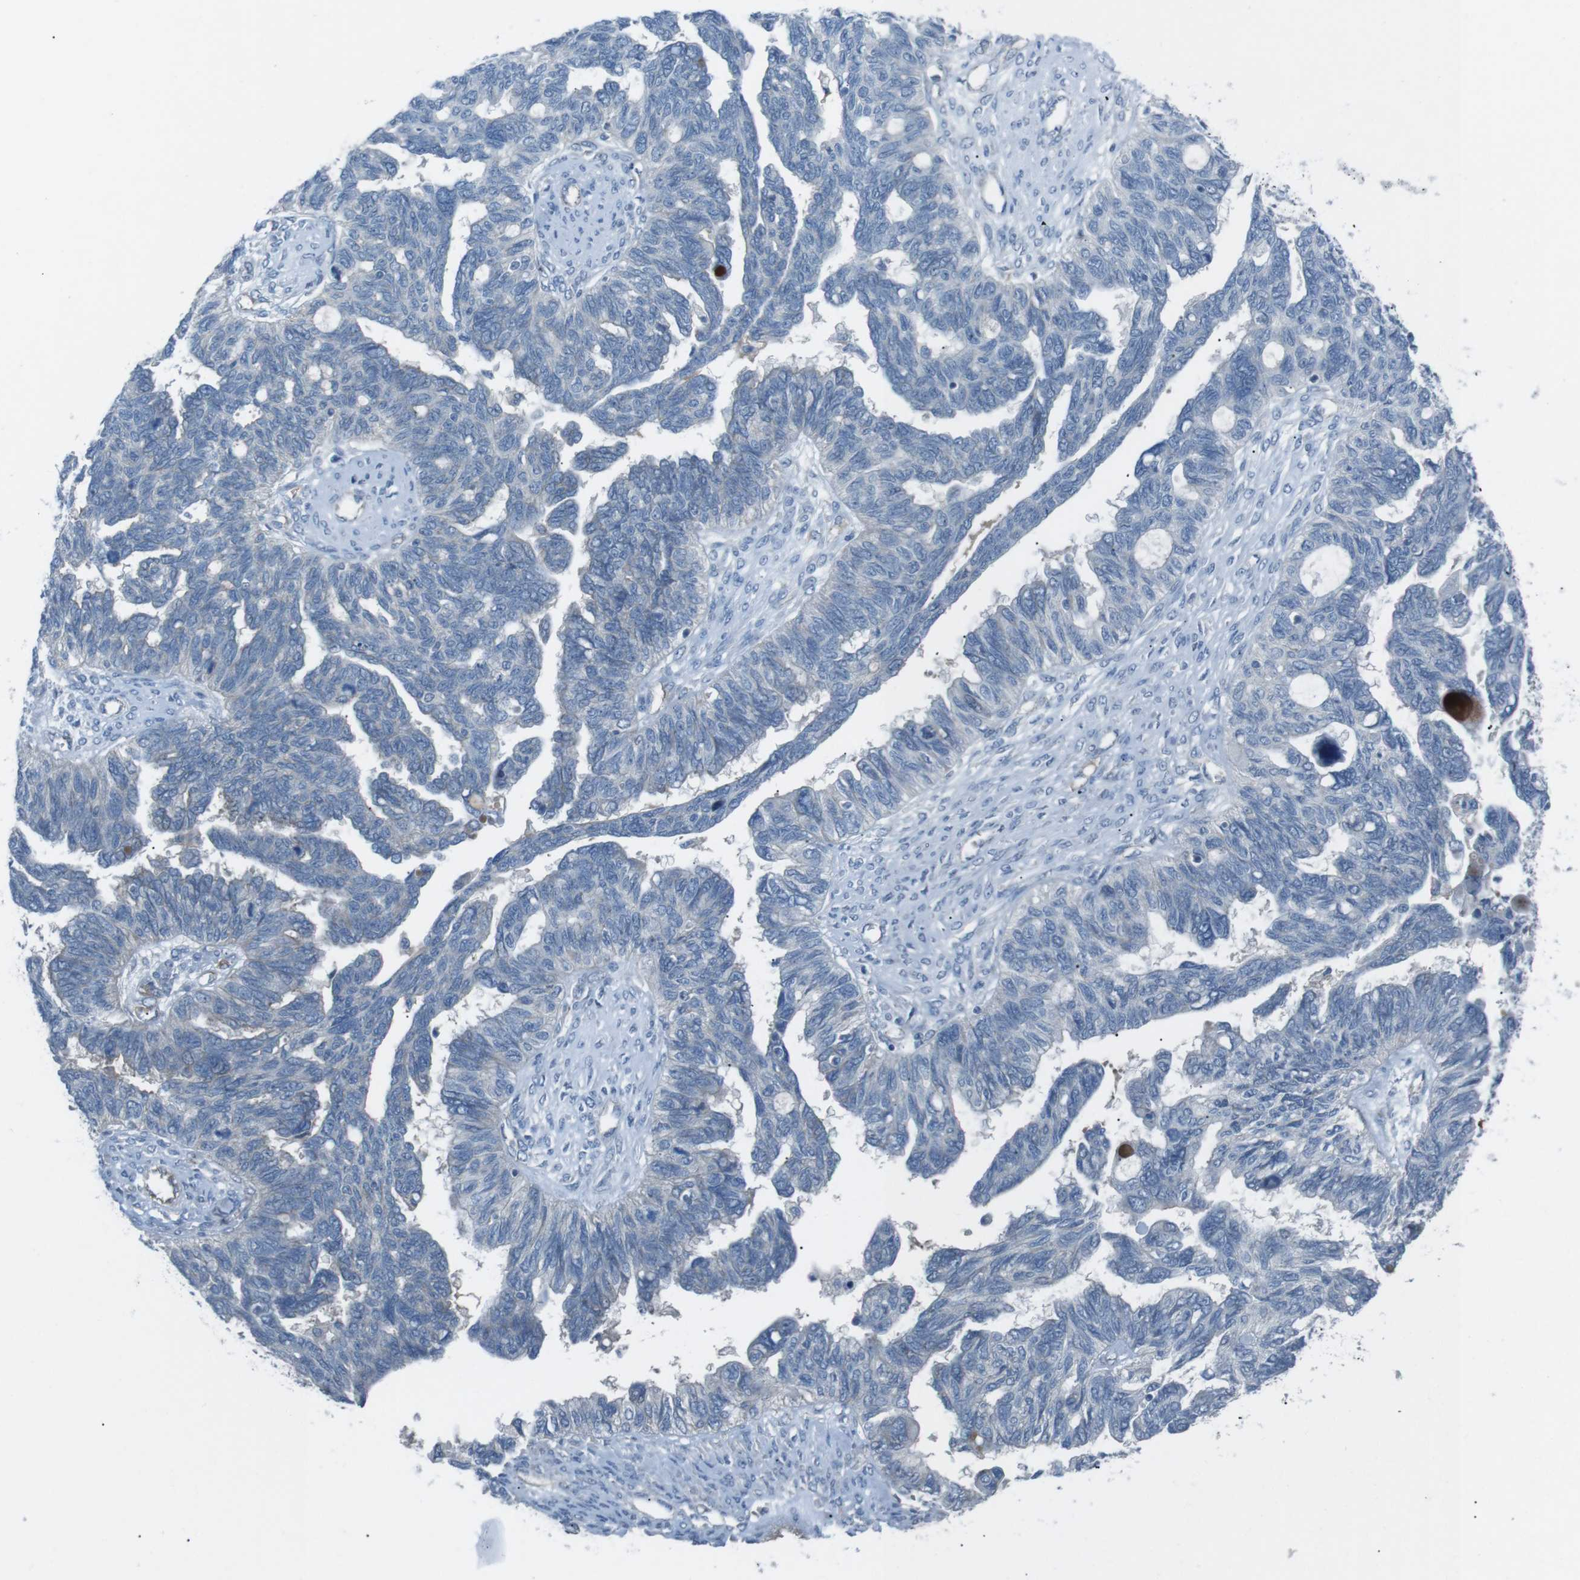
{"staining": {"intensity": "negative", "quantity": "none", "location": "none"}, "tissue": "ovarian cancer", "cell_type": "Tumor cells", "image_type": "cancer", "snomed": [{"axis": "morphology", "description": "Cystadenocarcinoma, serous, NOS"}, {"axis": "topography", "description": "Ovary"}], "caption": "A photomicrograph of human ovarian cancer is negative for staining in tumor cells. The staining was performed using DAB (3,3'-diaminobenzidine) to visualize the protein expression in brown, while the nuclei were stained in blue with hematoxylin (Magnification: 20x).", "gene": "SPTA1", "patient": {"sex": "female", "age": 79}}